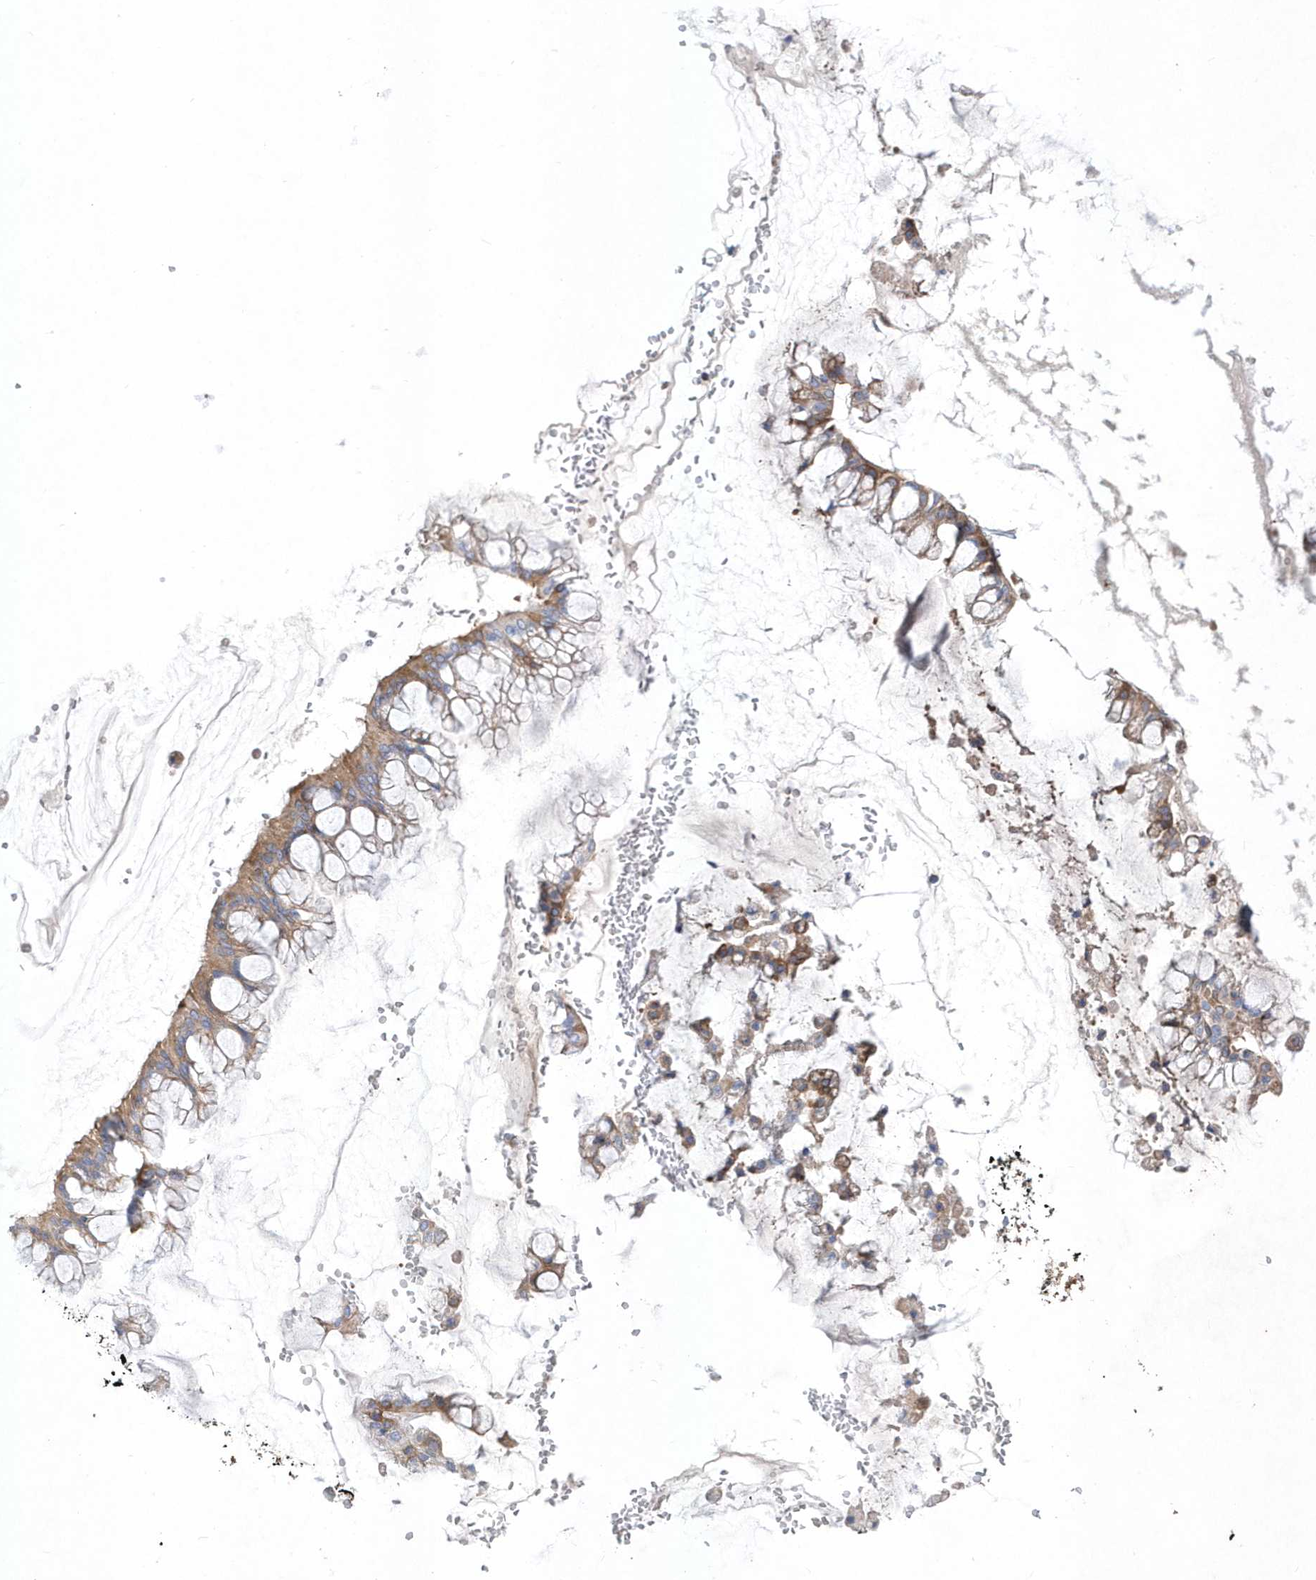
{"staining": {"intensity": "moderate", "quantity": ">75%", "location": "cytoplasmic/membranous"}, "tissue": "ovarian cancer", "cell_type": "Tumor cells", "image_type": "cancer", "snomed": [{"axis": "morphology", "description": "Cystadenocarcinoma, mucinous, NOS"}, {"axis": "topography", "description": "Ovary"}], "caption": "A photomicrograph of human ovarian cancer (mucinous cystadenocarcinoma) stained for a protein shows moderate cytoplasmic/membranous brown staining in tumor cells. The staining was performed using DAB to visualize the protein expression in brown, while the nuclei were stained in blue with hematoxylin (Magnification: 20x).", "gene": "JKAMP", "patient": {"sex": "female", "age": 73}}